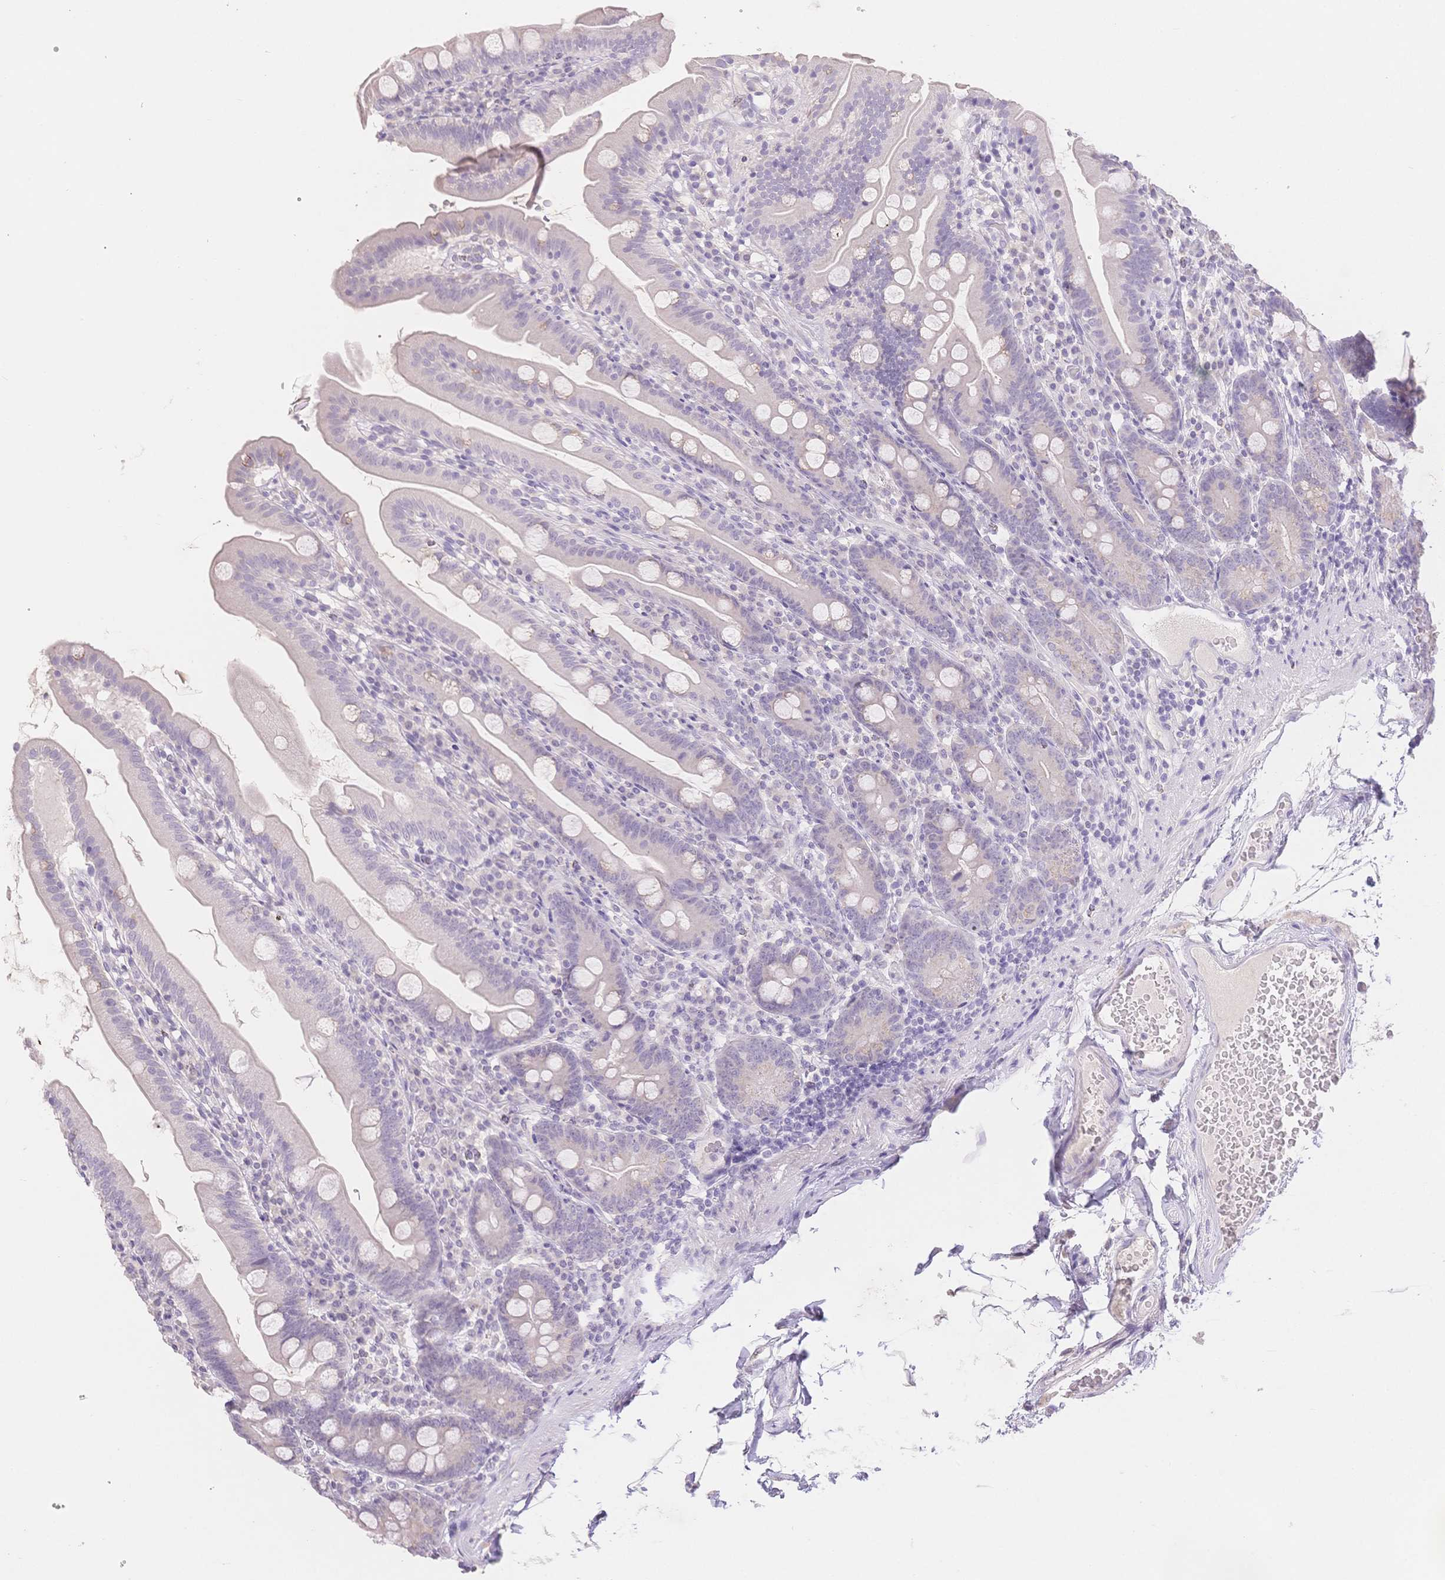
{"staining": {"intensity": "weak", "quantity": "<25%", "location": "cytoplasmic/membranous"}, "tissue": "duodenum", "cell_type": "Glandular cells", "image_type": "normal", "snomed": [{"axis": "morphology", "description": "Normal tissue, NOS"}, {"axis": "topography", "description": "Duodenum"}], "caption": "The micrograph displays no staining of glandular cells in benign duodenum. The staining is performed using DAB (3,3'-diaminobenzidine) brown chromogen with nuclei counter-stained in using hematoxylin.", "gene": "SUV39H2", "patient": {"sex": "female", "age": 67}}